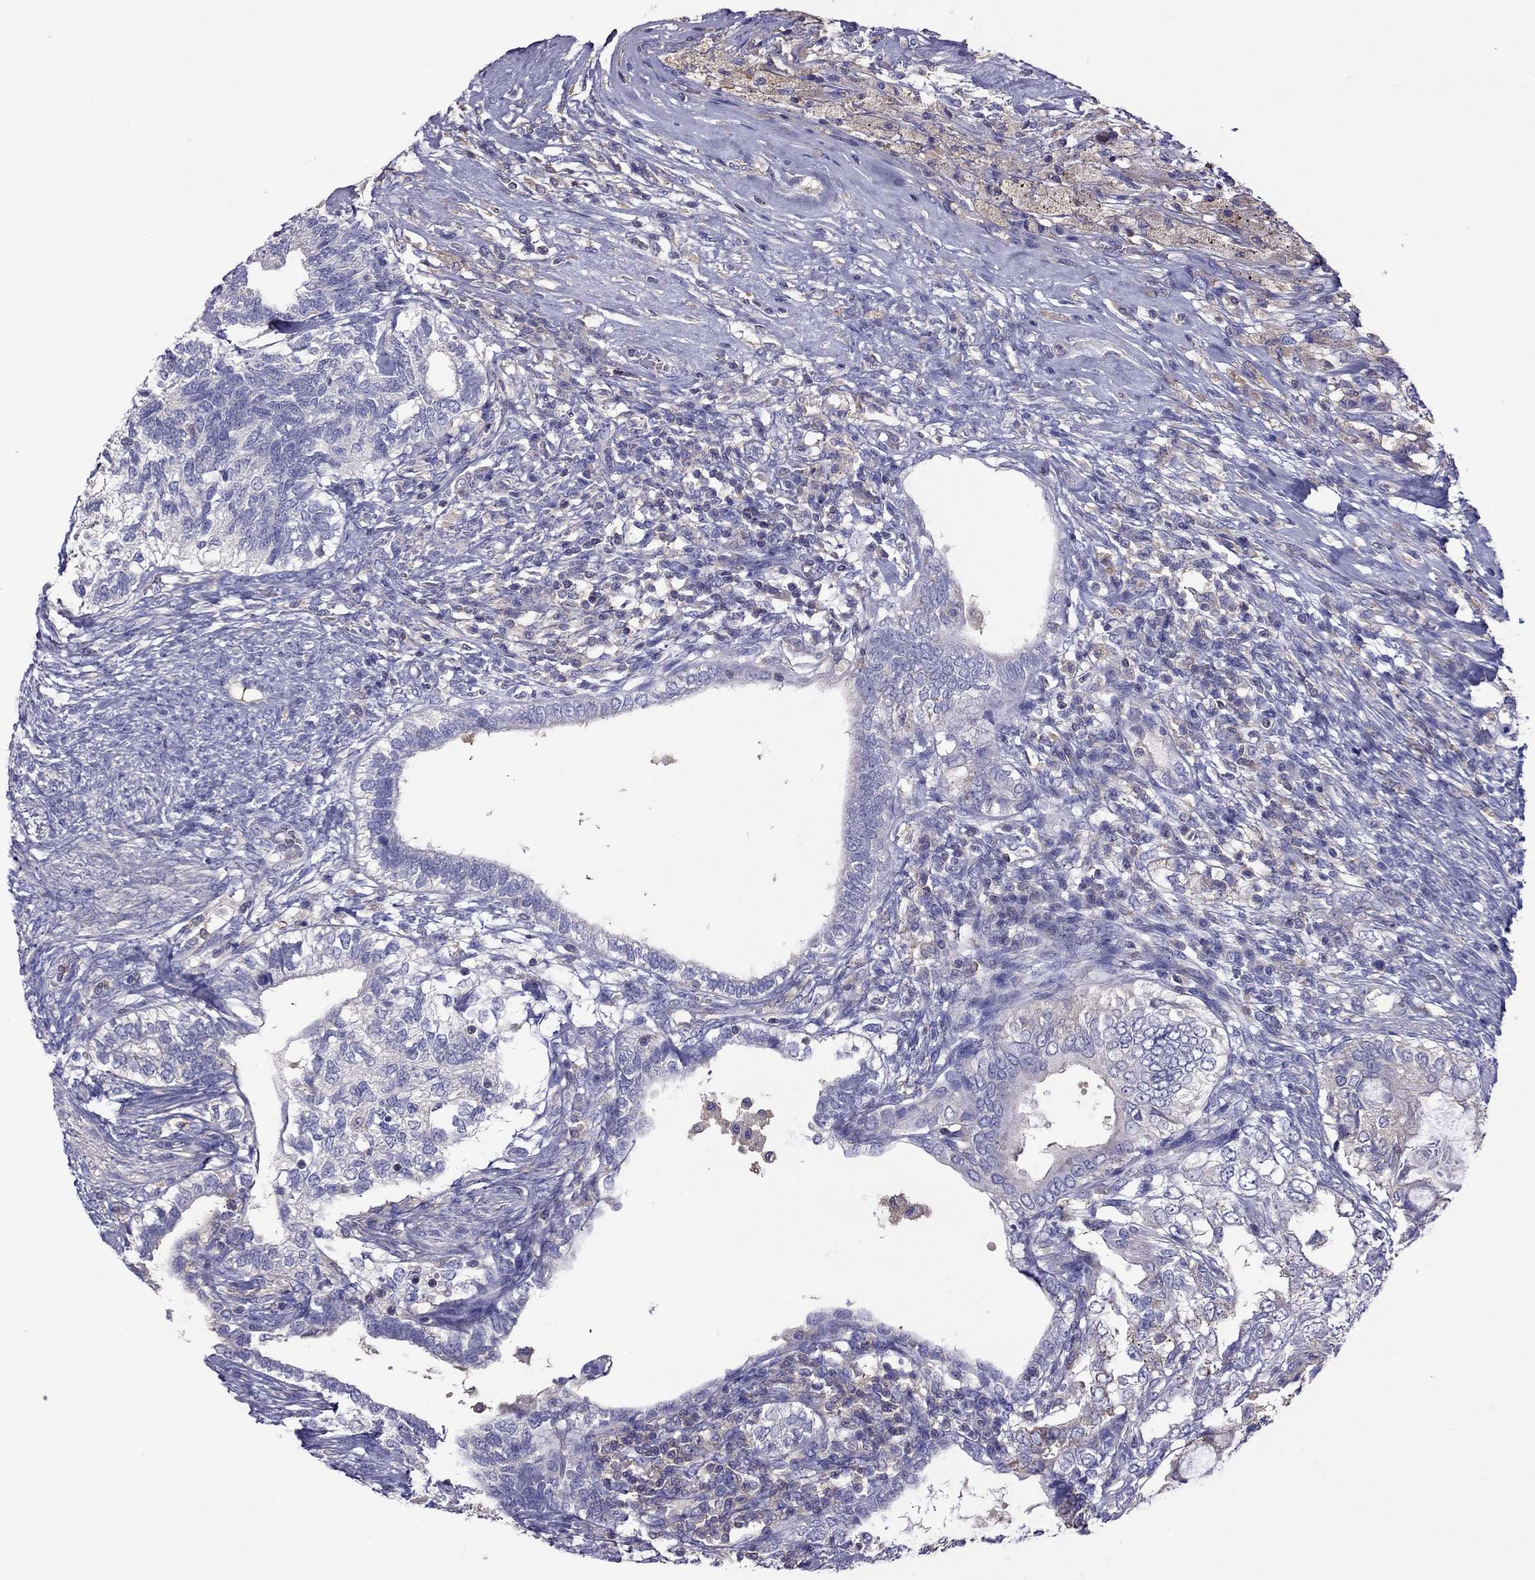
{"staining": {"intensity": "negative", "quantity": "none", "location": "none"}, "tissue": "testis cancer", "cell_type": "Tumor cells", "image_type": "cancer", "snomed": [{"axis": "morphology", "description": "Seminoma, NOS"}, {"axis": "morphology", "description": "Carcinoma, Embryonal, NOS"}, {"axis": "topography", "description": "Testis"}], "caption": "Tumor cells show no significant positivity in testis cancer (embryonal carcinoma). (Stains: DAB (3,3'-diaminobenzidine) immunohistochemistry with hematoxylin counter stain, Microscopy: brightfield microscopy at high magnification).", "gene": "TEX22", "patient": {"sex": "male", "age": 41}}